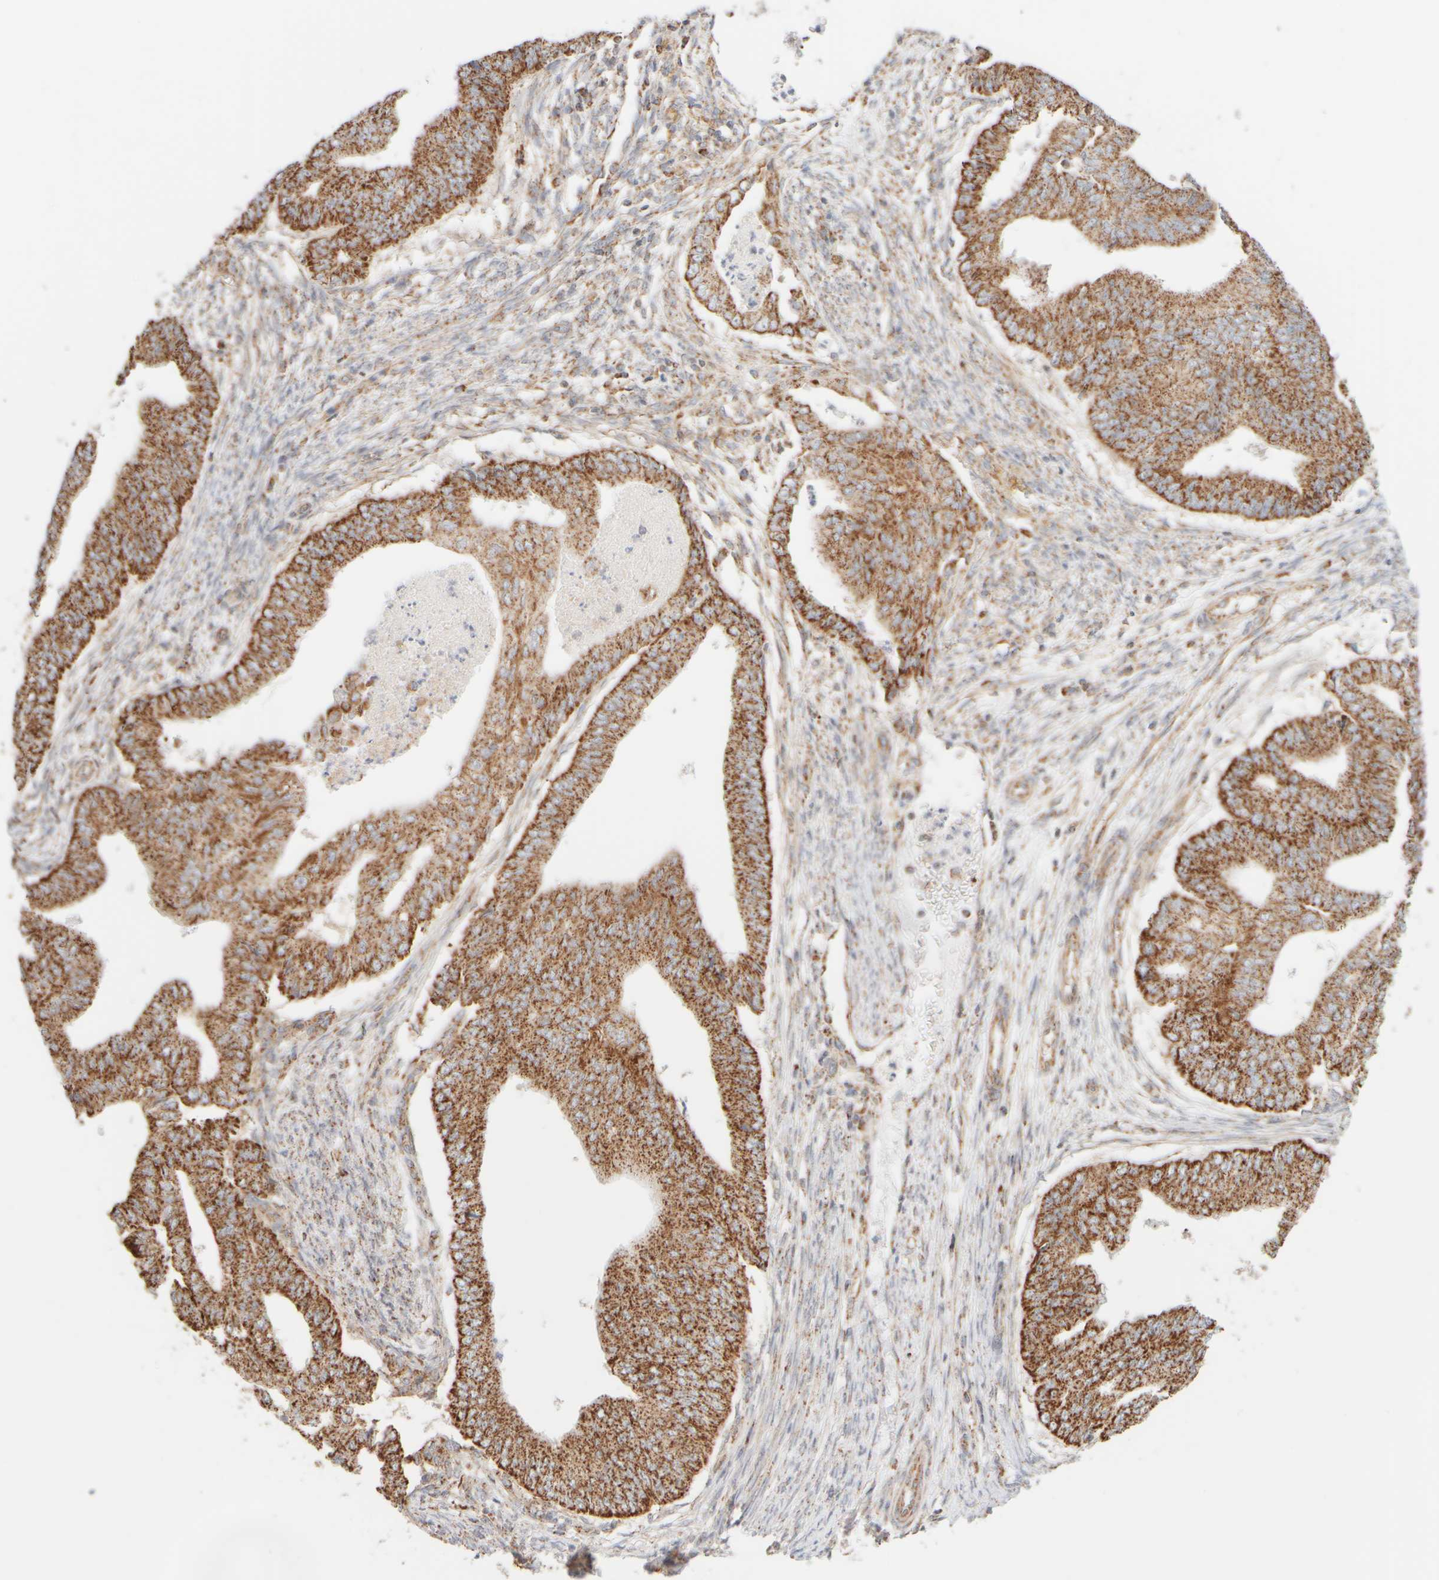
{"staining": {"intensity": "strong", "quantity": ">75%", "location": "cytoplasmic/membranous"}, "tissue": "endometrial cancer", "cell_type": "Tumor cells", "image_type": "cancer", "snomed": [{"axis": "morphology", "description": "Polyp, NOS"}, {"axis": "morphology", "description": "Adenocarcinoma, NOS"}, {"axis": "morphology", "description": "Adenoma, NOS"}, {"axis": "topography", "description": "Endometrium"}], "caption": "This histopathology image shows adenocarcinoma (endometrial) stained with immunohistochemistry to label a protein in brown. The cytoplasmic/membranous of tumor cells show strong positivity for the protein. Nuclei are counter-stained blue.", "gene": "APBB2", "patient": {"sex": "female", "age": 79}}